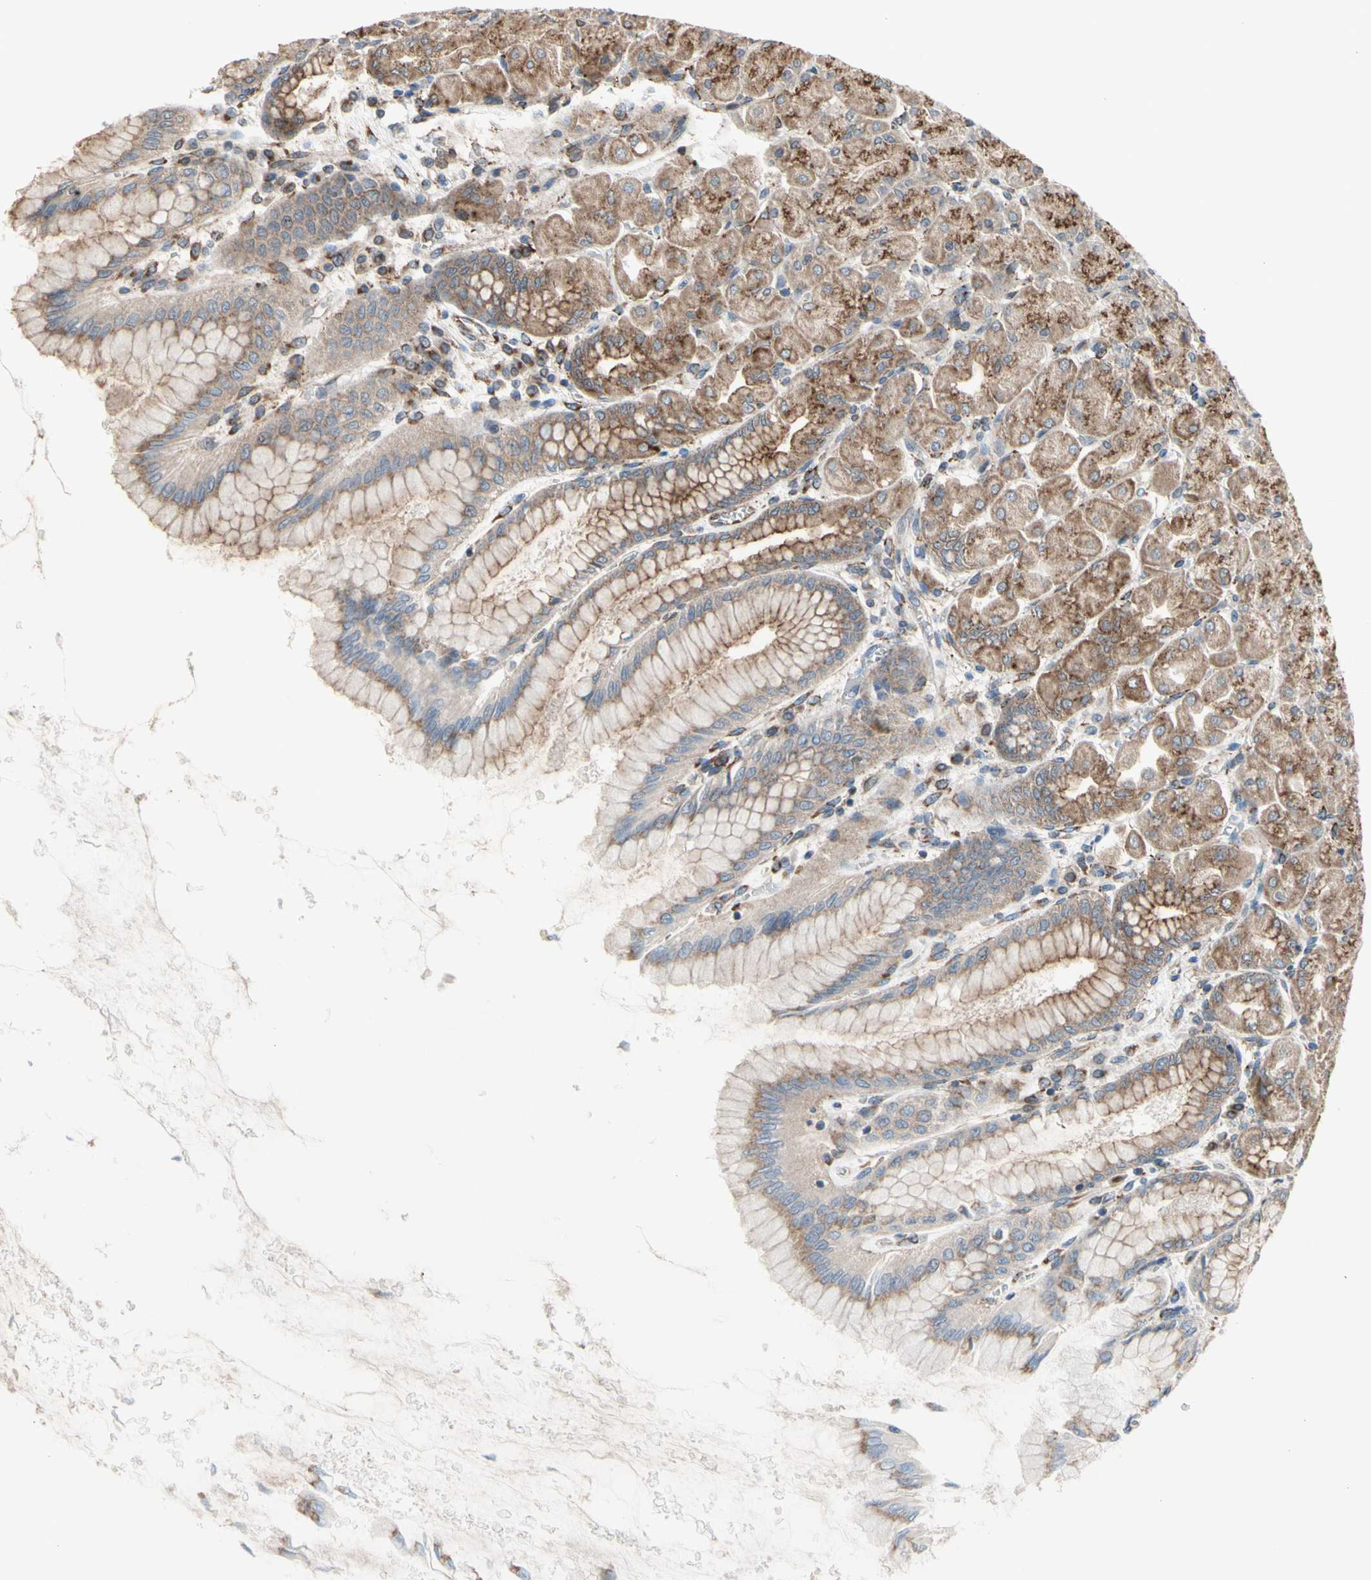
{"staining": {"intensity": "moderate", "quantity": ">75%", "location": "cytoplasmic/membranous"}, "tissue": "stomach", "cell_type": "Glandular cells", "image_type": "normal", "snomed": [{"axis": "morphology", "description": "Normal tissue, NOS"}, {"axis": "topography", "description": "Stomach, upper"}], "caption": "Glandular cells demonstrate moderate cytoplasmic/membranous expression in about >75% of cells in benign stomach.", "gene": "SLC39A9", "patient": {"sex": "female", "age": 56}}